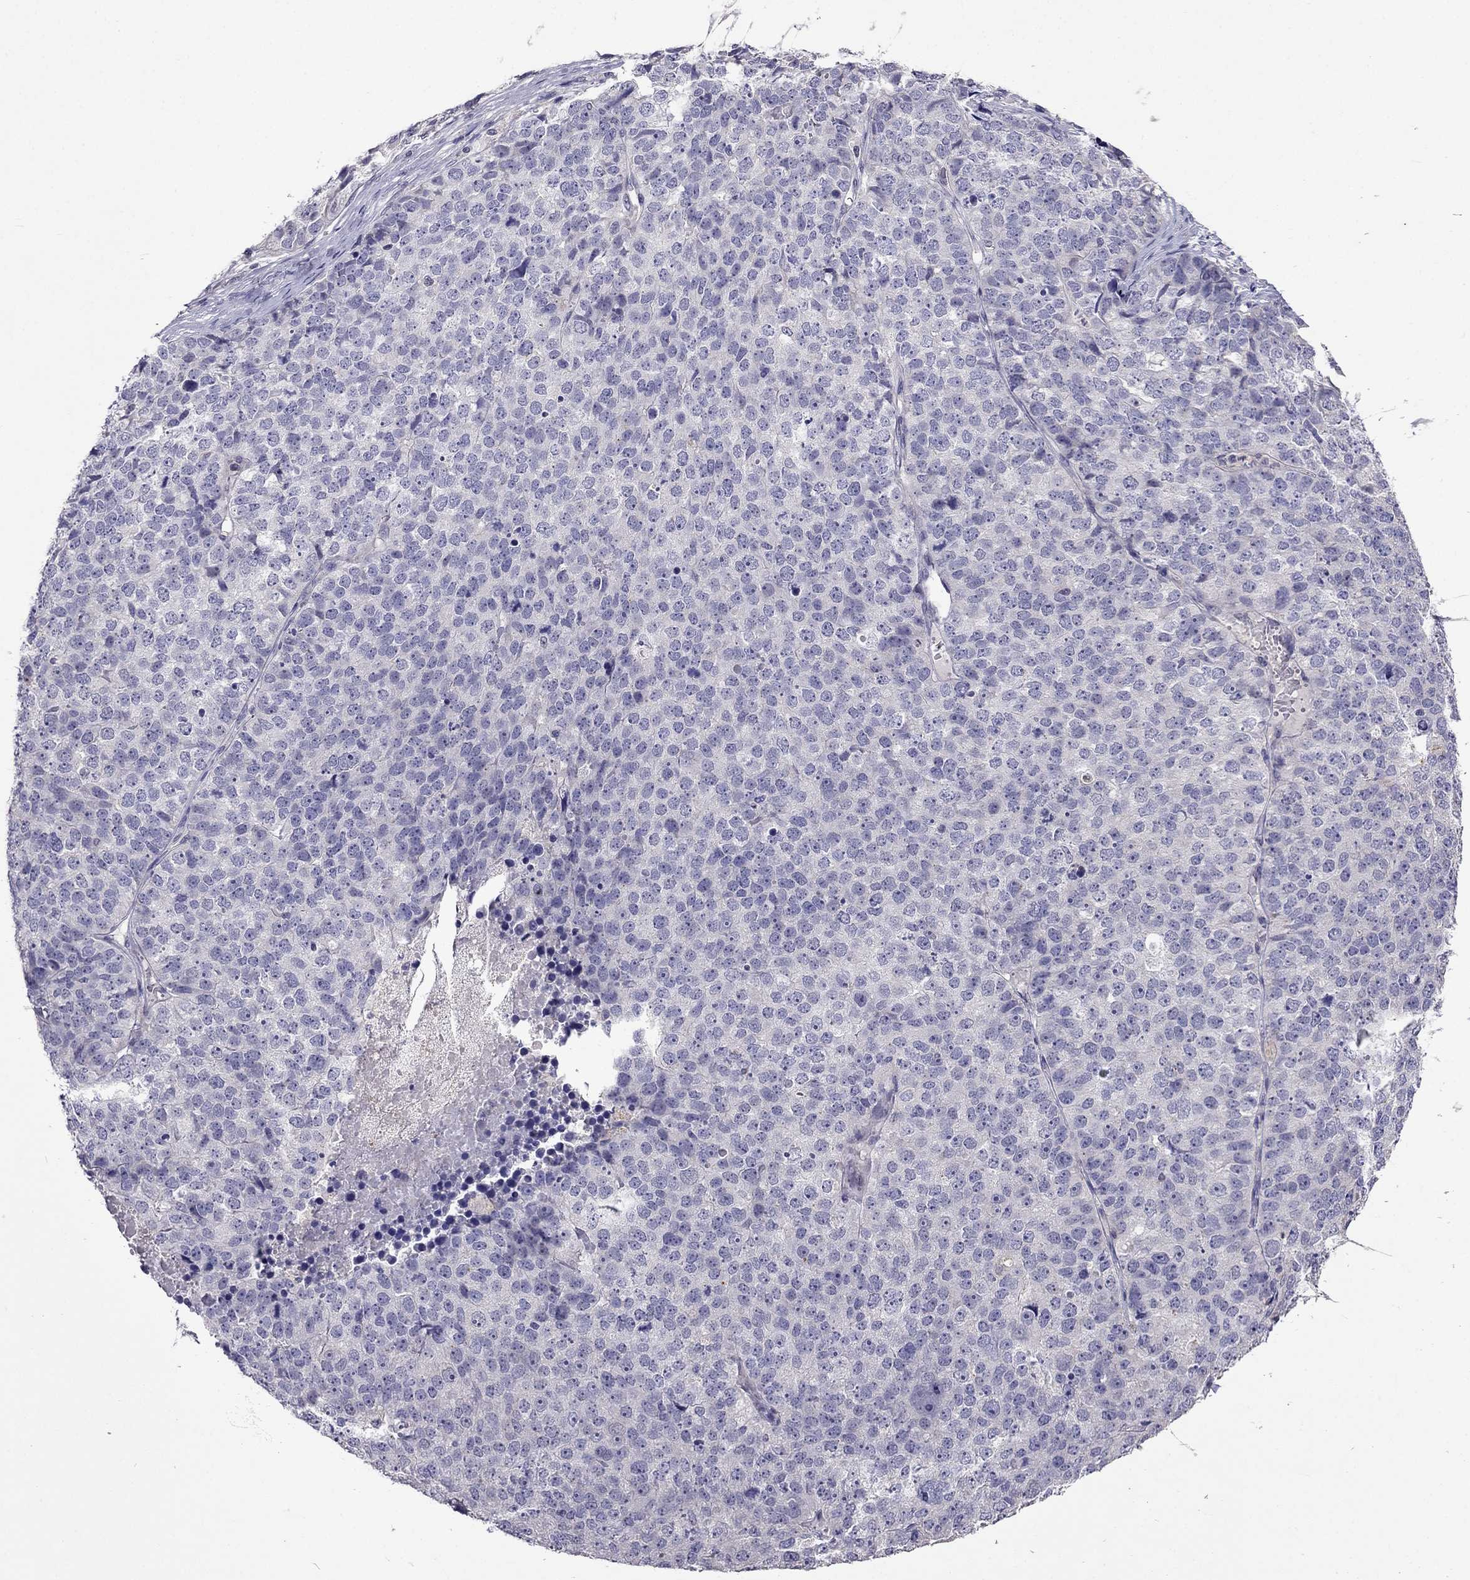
{"staining": {"intensity": "negative", "quantity": "none", "location": "none"}, "tissue": "stomach cancer", "cell_type": "Tumor cells", "image_type": "cancer", "snomed": [{"axis": "morphology", "description": "Adenocarcinoma, NOS"}, {"axis": "topography", "description": "Stomach"}], "caption": "The immunohistochemistry histopathology image has no significant staining in tumor cells of adenocarcinoma (stomach) tissue.", "gene": "AQP9", "patient": {"sex": "male", "age": 69}}